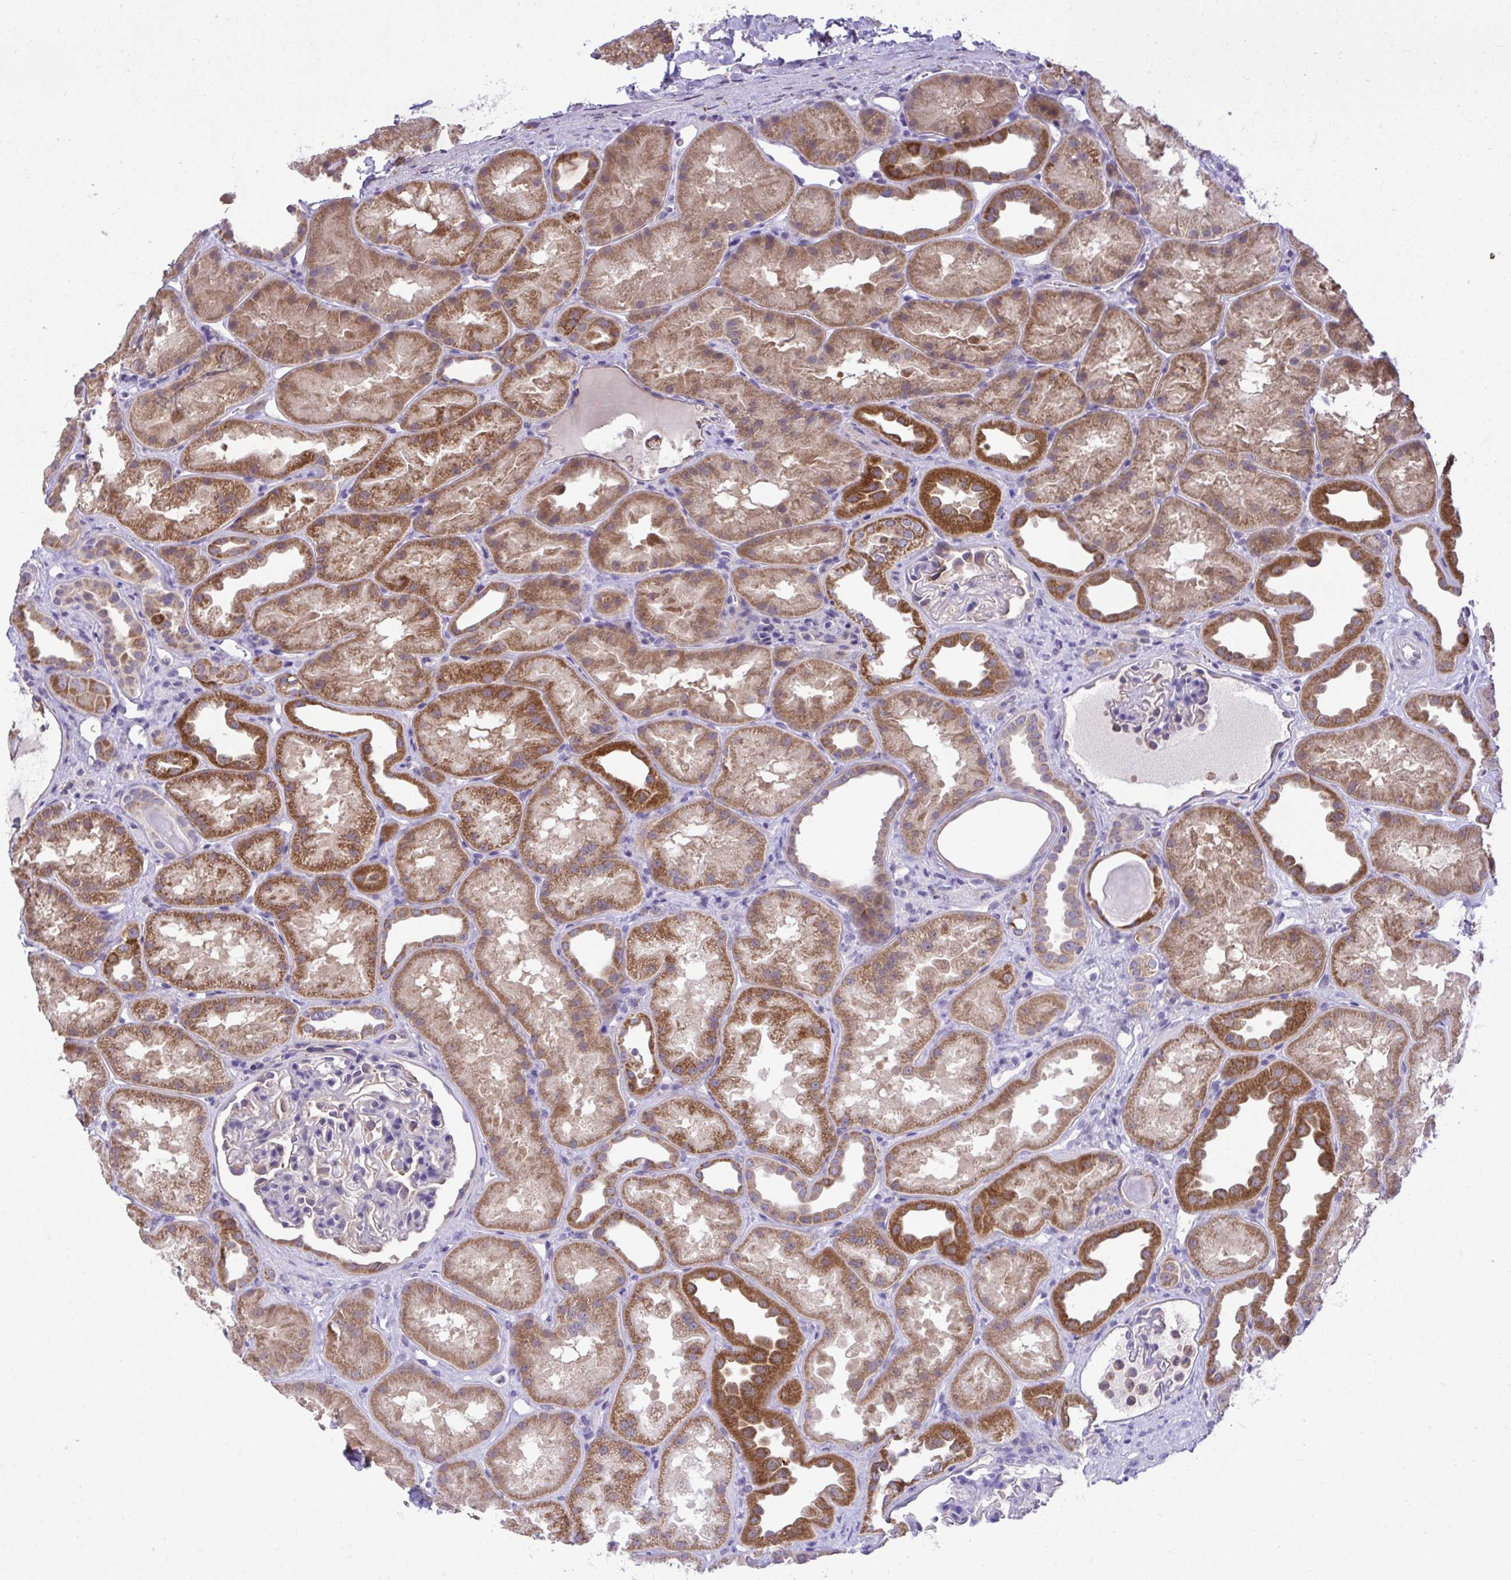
{"staining": {"intensity": "moderate", "quantity": "<25%", "location": "cytoplasmic/membranous"}, "tissue": "kidney", "cell_type": "Cells in glomeruli", "image_type": "normal", "snomed": [{"axis": "morphology", "description": "Normal tissue, NOS"}, {"axis": "topography", "description": "Kidney"}], "caption": "Approximately <25% of cells in glomeruli in normal kidney reveal moderate cytoplasmic/membranous protein staining as visualized by brown immunohistochemical staining.", "gene": "MPC2", "patient": {"sex": "male", "age": 61}}